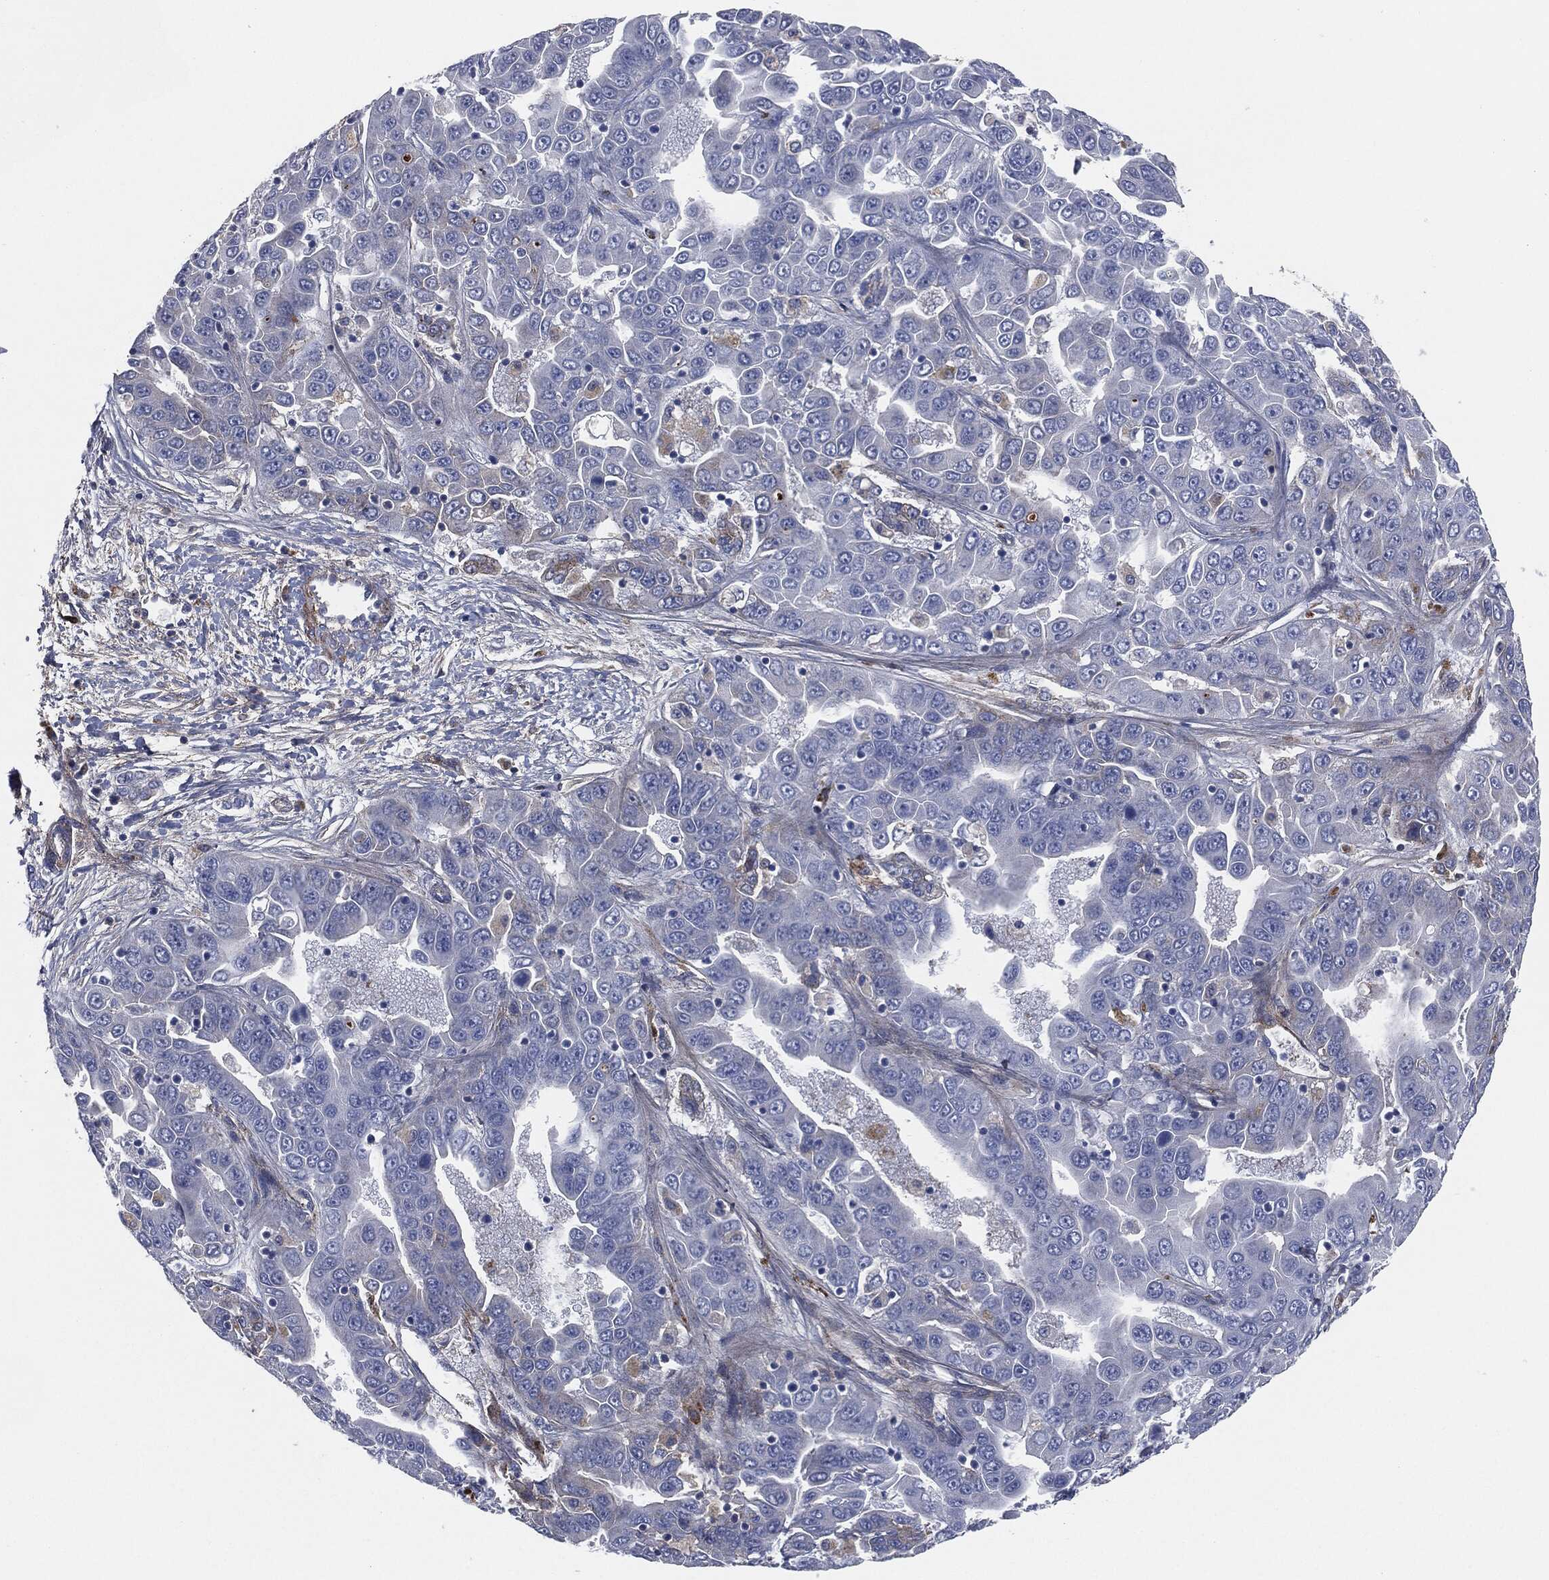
{"staining": {"intensity": "weak", "quantity": "<25%", "location": "cytoplasmic/membranous"}, "tissue": "liver cancer", "cell_type": "Tumor cells", "image_type": "cancer", "snomed": [{"axis": "morphology", "description": "Cholangiocarcinoma"}, {"axis": "topography", "description": "Liver"}], "caption": "This is a histopathology image of immunohistochemistry (IHC) staining of cholangiocarcinoma (liver), which shows no positivity in tumor cells.", "gene": "APOB", "patient": {"sex": "female", "age": 52}}